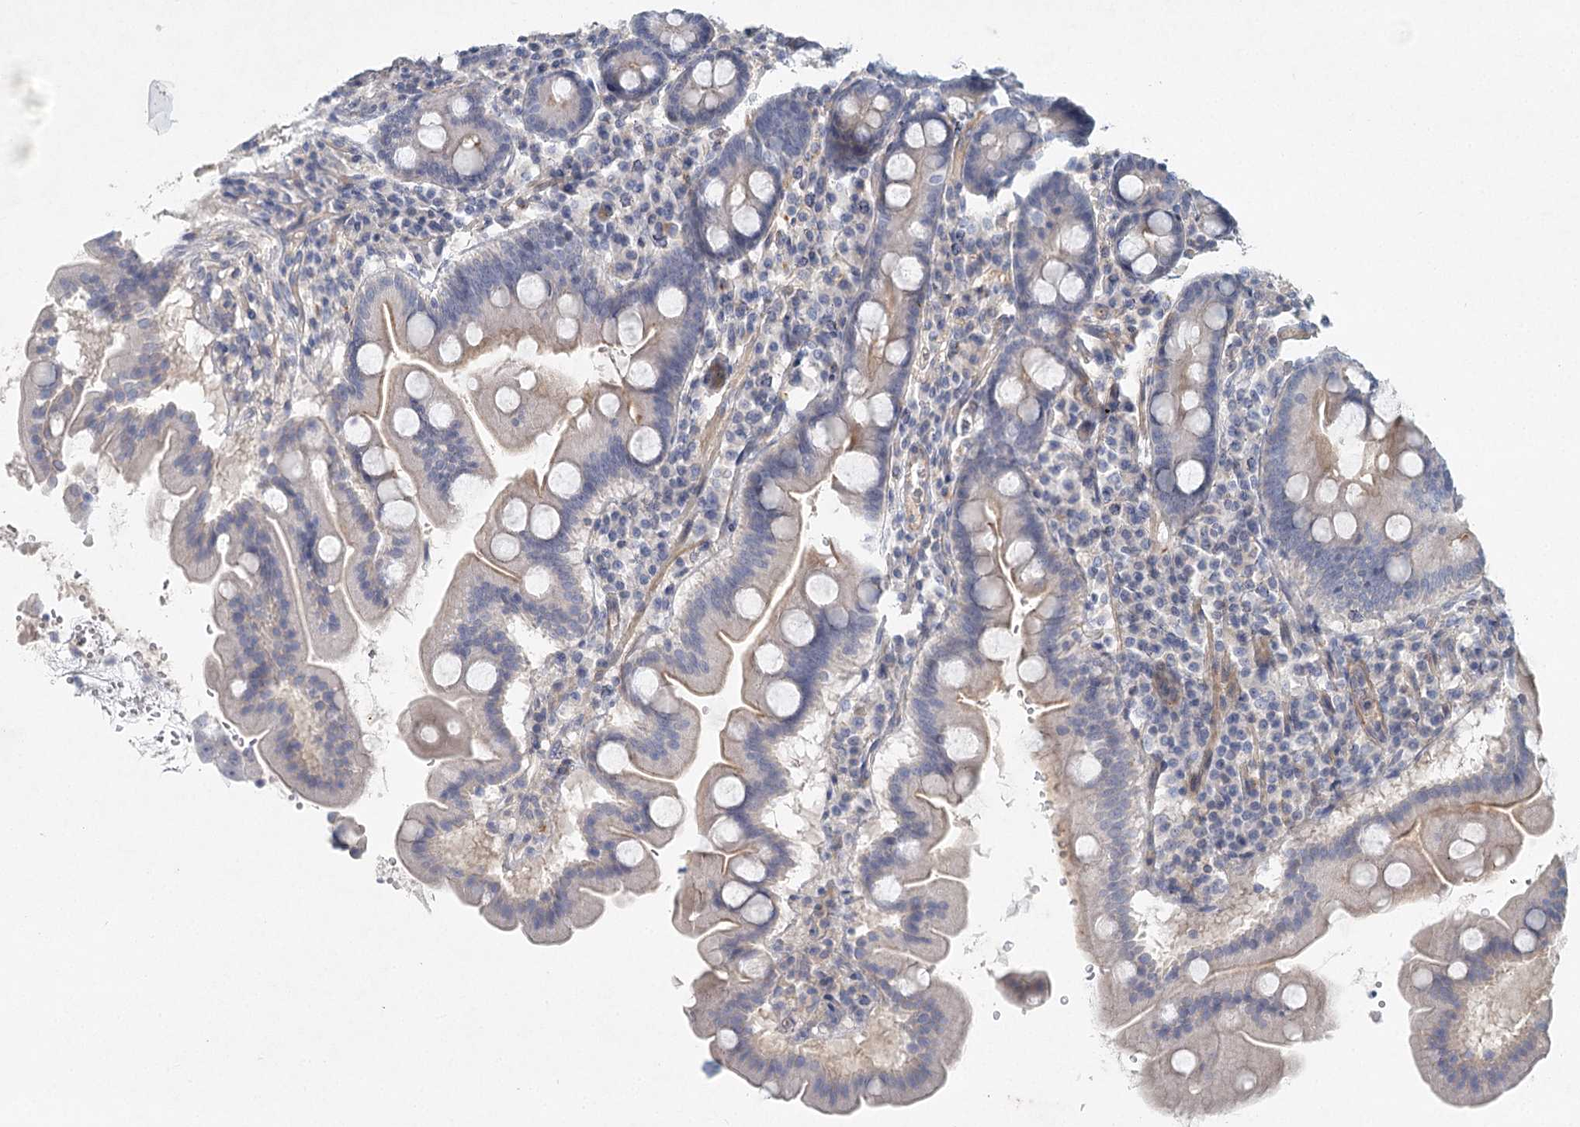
{"staining": {"intensity": "negative", "quantity": "none", "location": "none"}, "tissue": "duodenum", "cell_type": "Glandular cells", "image_type": "normal", "snomed": [{"axis": "morphology", "description": "Normal tissue, NOS"}, {"axis": "topography", "description": "Duodenum"}], "caption": "Immunohistochemical staining of benign duodenum shows no significant expression in glandular cells. The staining is performed using DAB brown chromogen with nuclei counter-stained in using hematoxylin.", "gene": "DNMBP", "patient": {"sex": "male", "age": 50}}